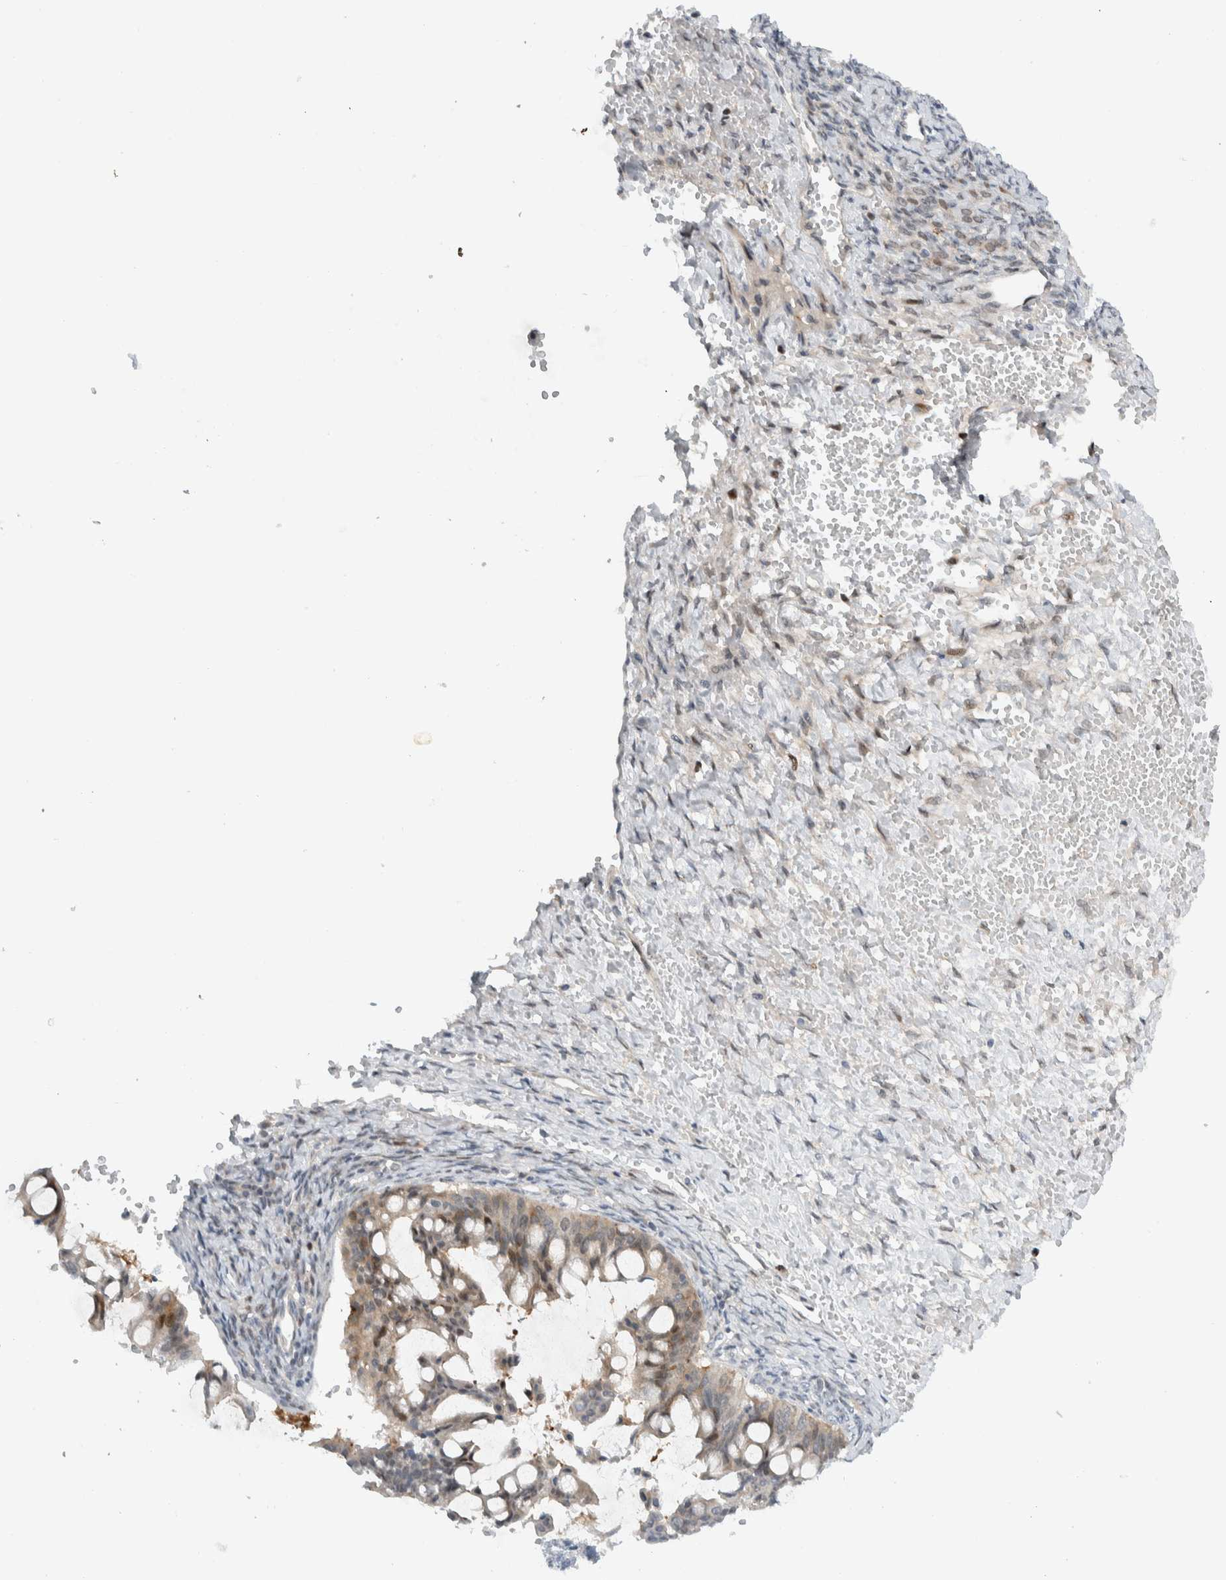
{"staining": {"intensity": "weak", "quantity": "<25%", "location": "cytoplasmic/membranous"}, "tissue": "ovarian cancer", "cell_type": "Tumor cells", "image_type": "cancer", "snomed": [{"axis": "morphology", "description": "Cystadenocarcinoma, mucinous, NOS"}, {"axis": "topography", "description": "Ovary"}], "caption": "Human mucinous cystadenocarcinoma (ovarian) stained for a protein using IHC demonstrates no expression in tumor cells.", "gene": "NCR3LG1", "patient": {"sex": "female", "age": 73}}